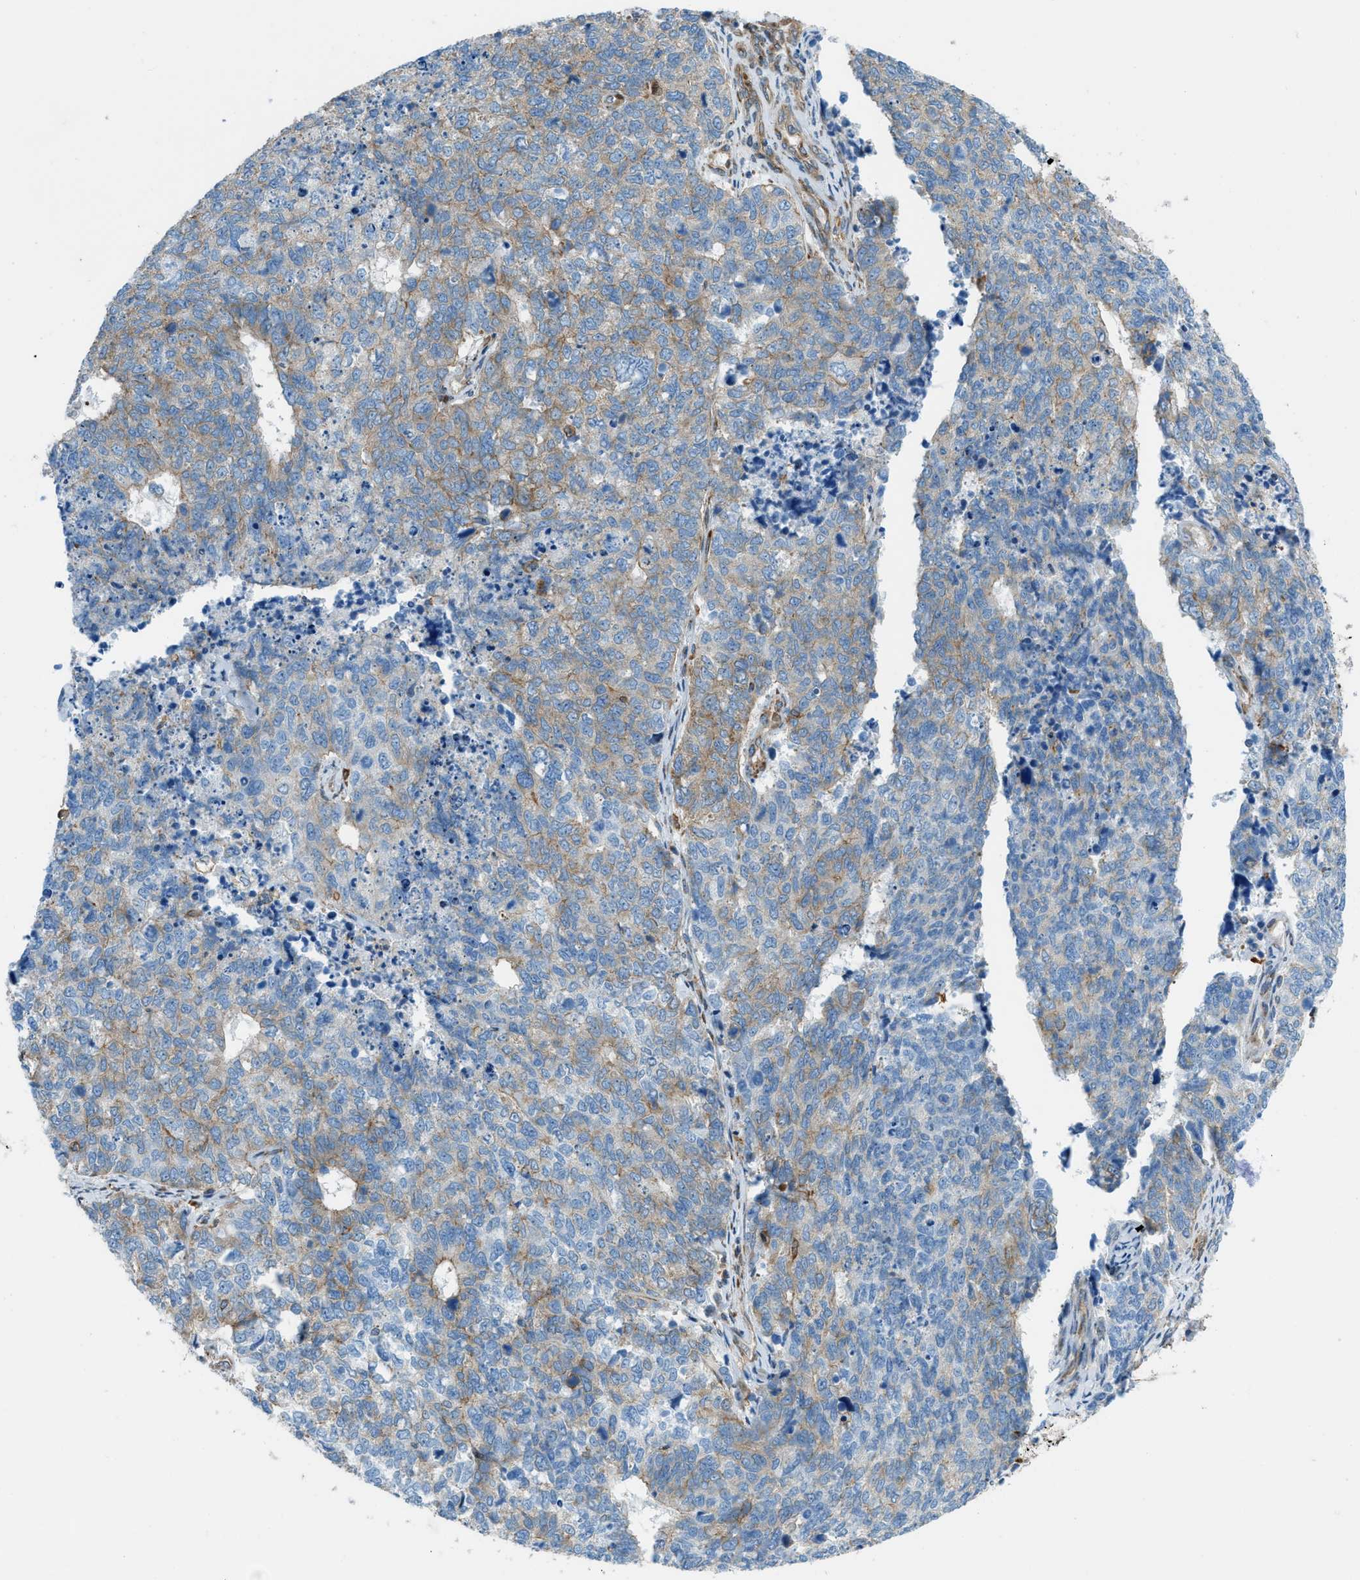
{"staining": {"intensity": "weak", "quantity": "<25%", "location": "cytoplasmic/membranous"}, "tissue": "cervical cancer", "cell_type": "Tumor cells", "image_type": "cancer", "snomed": [{"axis": "morphology", "description": "Squamous cell carcinoma, NOS"}, {"axis": "topography", "description": "Cervix"}], "caption": "IHC of human squamous cell carcinoma (cervical) exhibits no expression in tumor cells. The staining was performed using DAB to visualize the protein expression in brown, while the nuclei were stained in blue with hematoxylin (Magnification: 20x).", "gene": "DMAC1", "patient": {"sex": "female", "age": 63}}